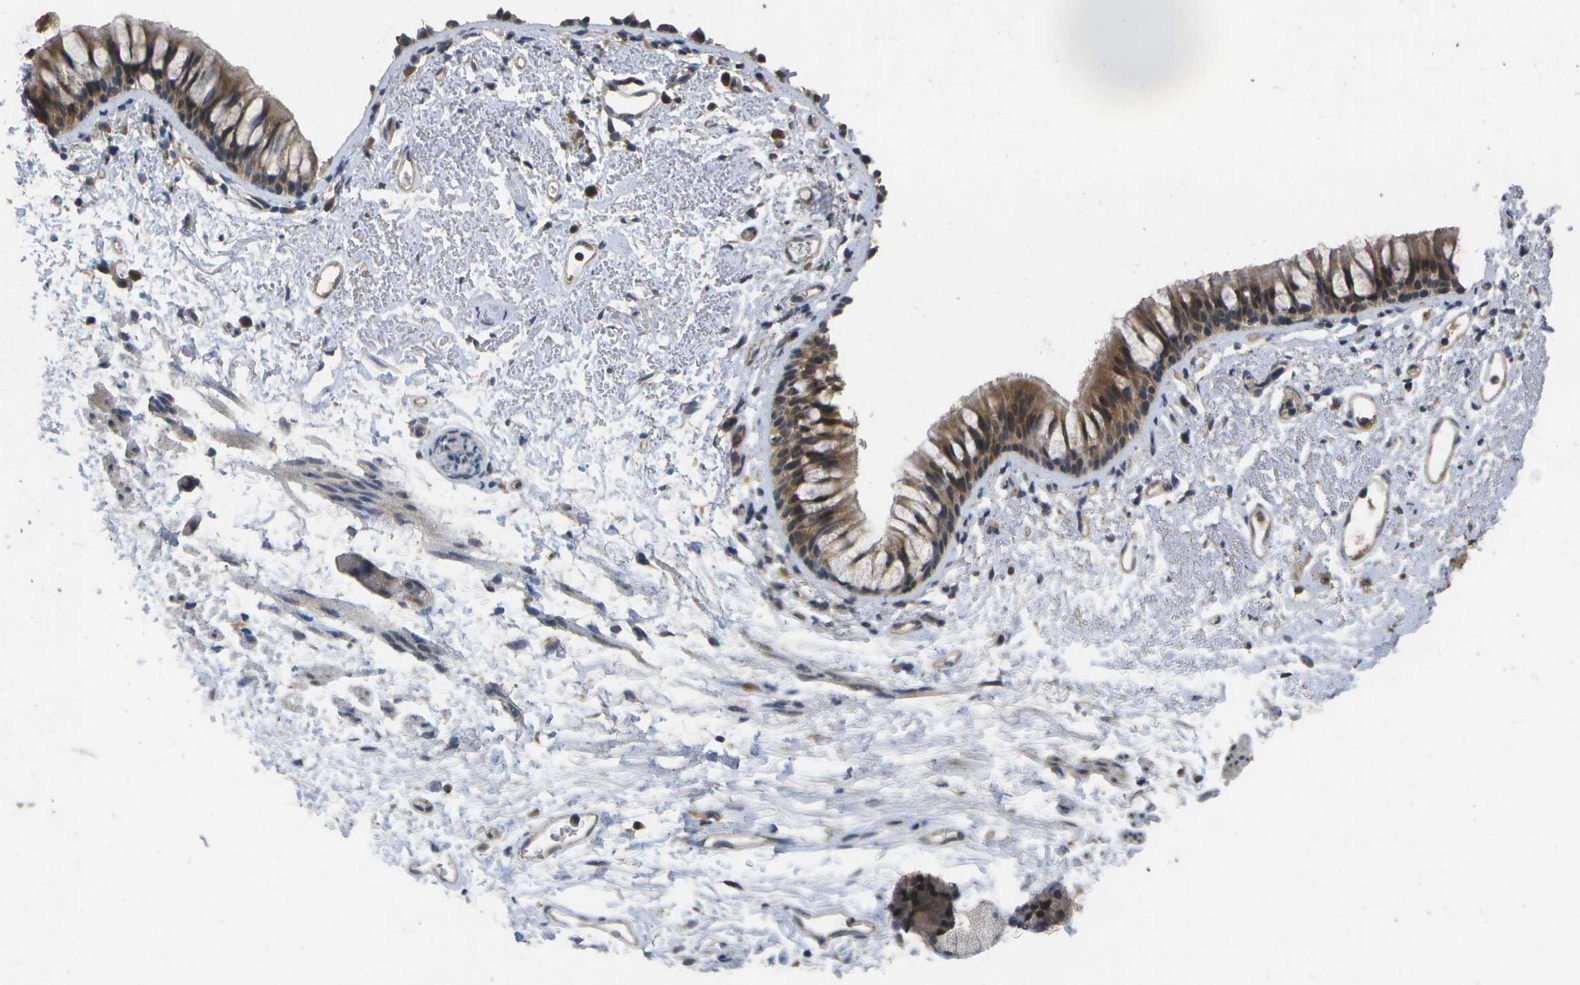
{"staining": {"intensity": "weak", "quantity": ">75%", "location": "cytoplasmic/membranous"}, "tissue": "adipose tissue", "cell_type": "Adipocytes", "image_type": "normal", "snomed": [{"axis": "morphology", "description": "Normal tissue, NOS"}, {"axis": "topography", "description": "Bronchus"}], "caption": "Immunohistochemistry (IHC) photomicrograph of benign adipose tissue stained for a protein (brown), which exhibits low levels of weak cytoplasmic/membranous positivity in about >75% of adipocytes.", "gene": "ALAS1", "patient": {"sex": "female", "age": 73}}